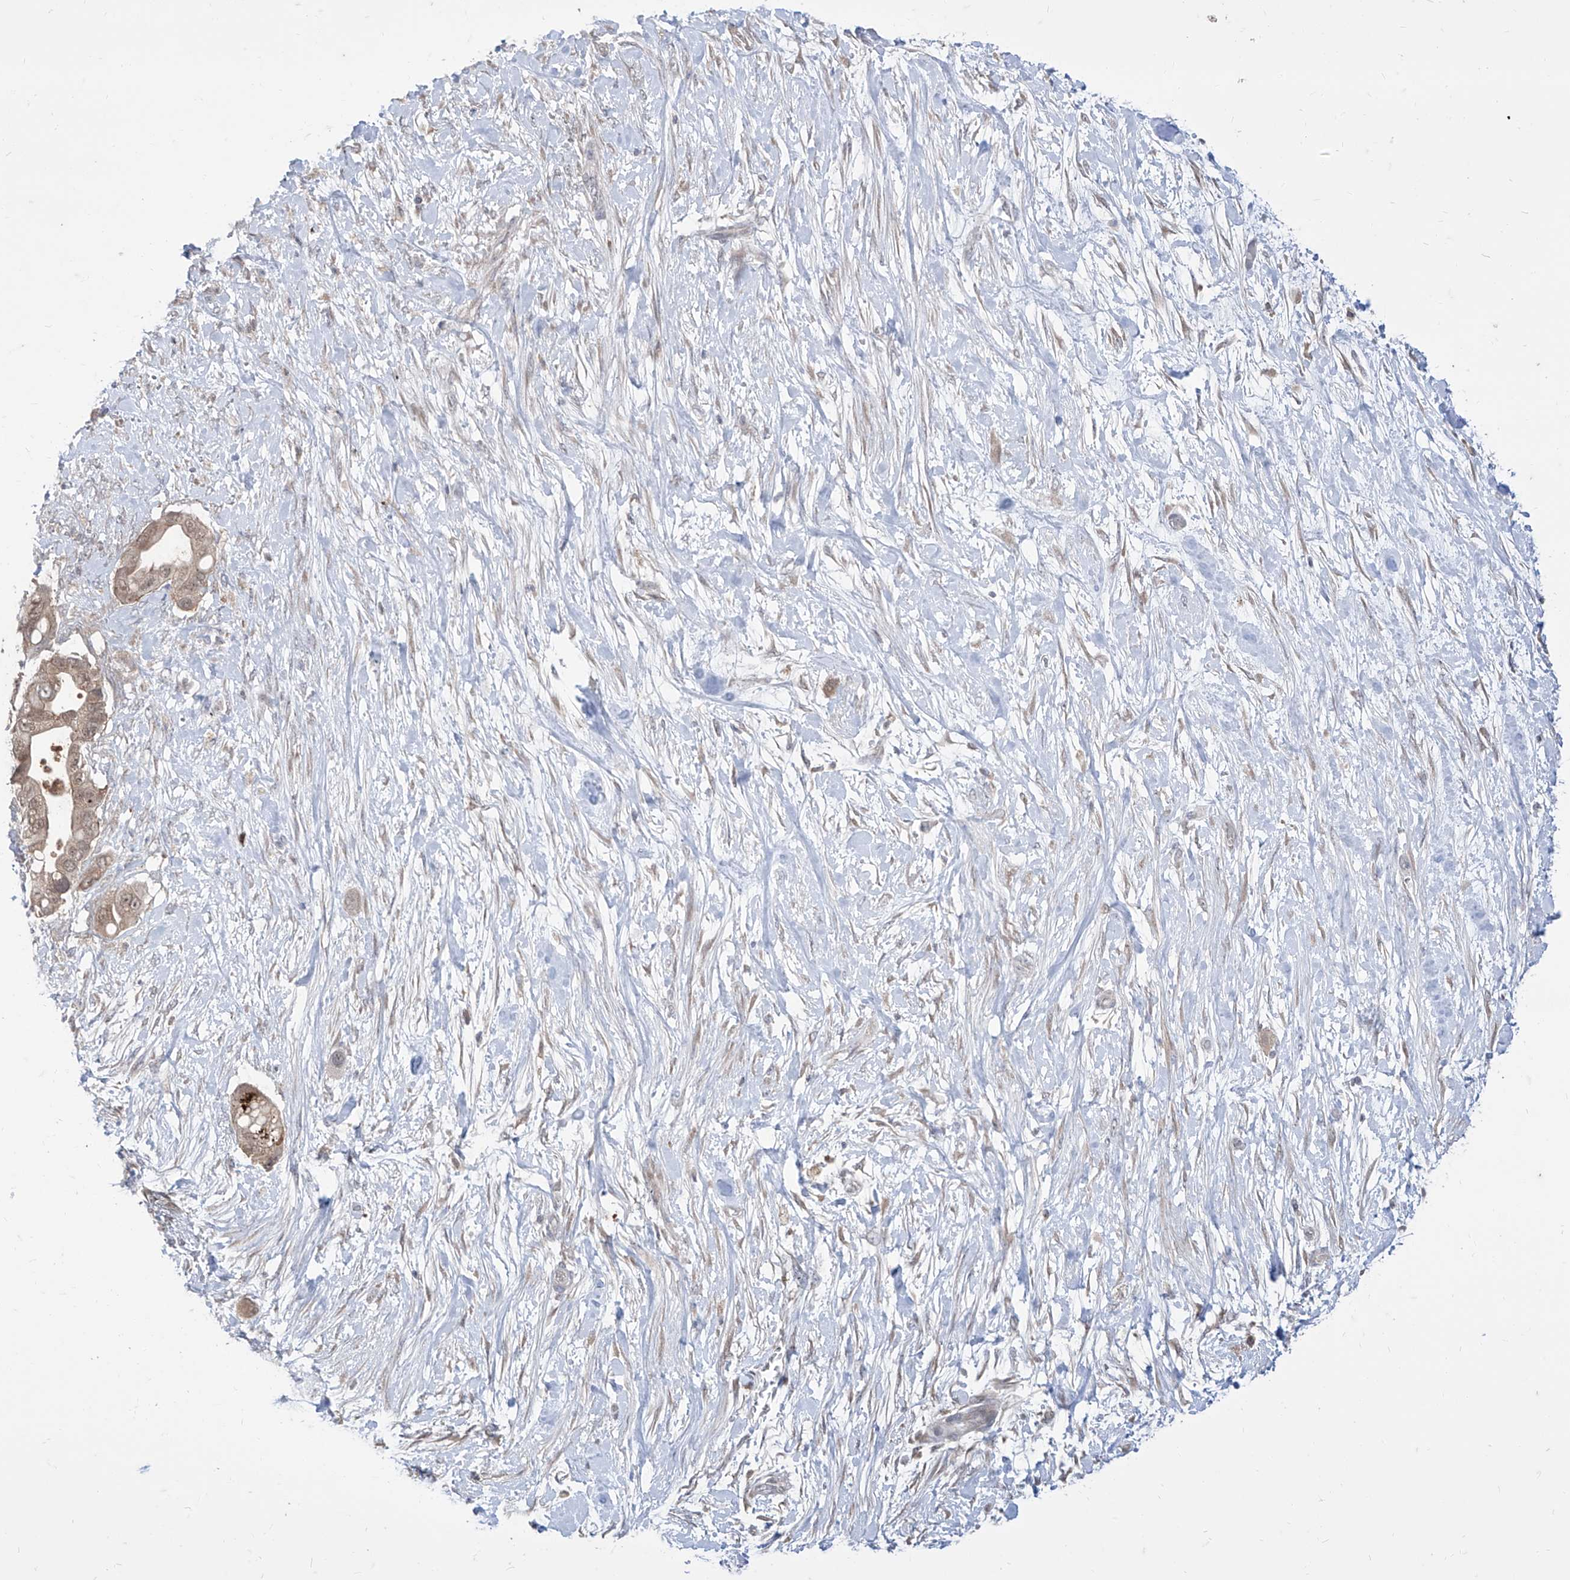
{"staining": {"intensity": "weak", "quantity": ">75%", "location": "cytoplasmic/membranous,nuclear"}, "tissue": "pancreatic cancer", "cell_type": "Tumor cells", "image_type": "cancer", "snomed": [{"axis": "morphology", "description": "Adenocarcinoma, NOS"}, {"axis": "topography", "description": "Pancreas"}], "caption": "Weak cytoplasmic/membranous and nuclear staining for a protein is present in approximately >75% of tumor cells of pancreatic cancer (adenocarcinoma) using IHC.", "gene": "BROX", "patient": {"sex": "male", "age": 68}}